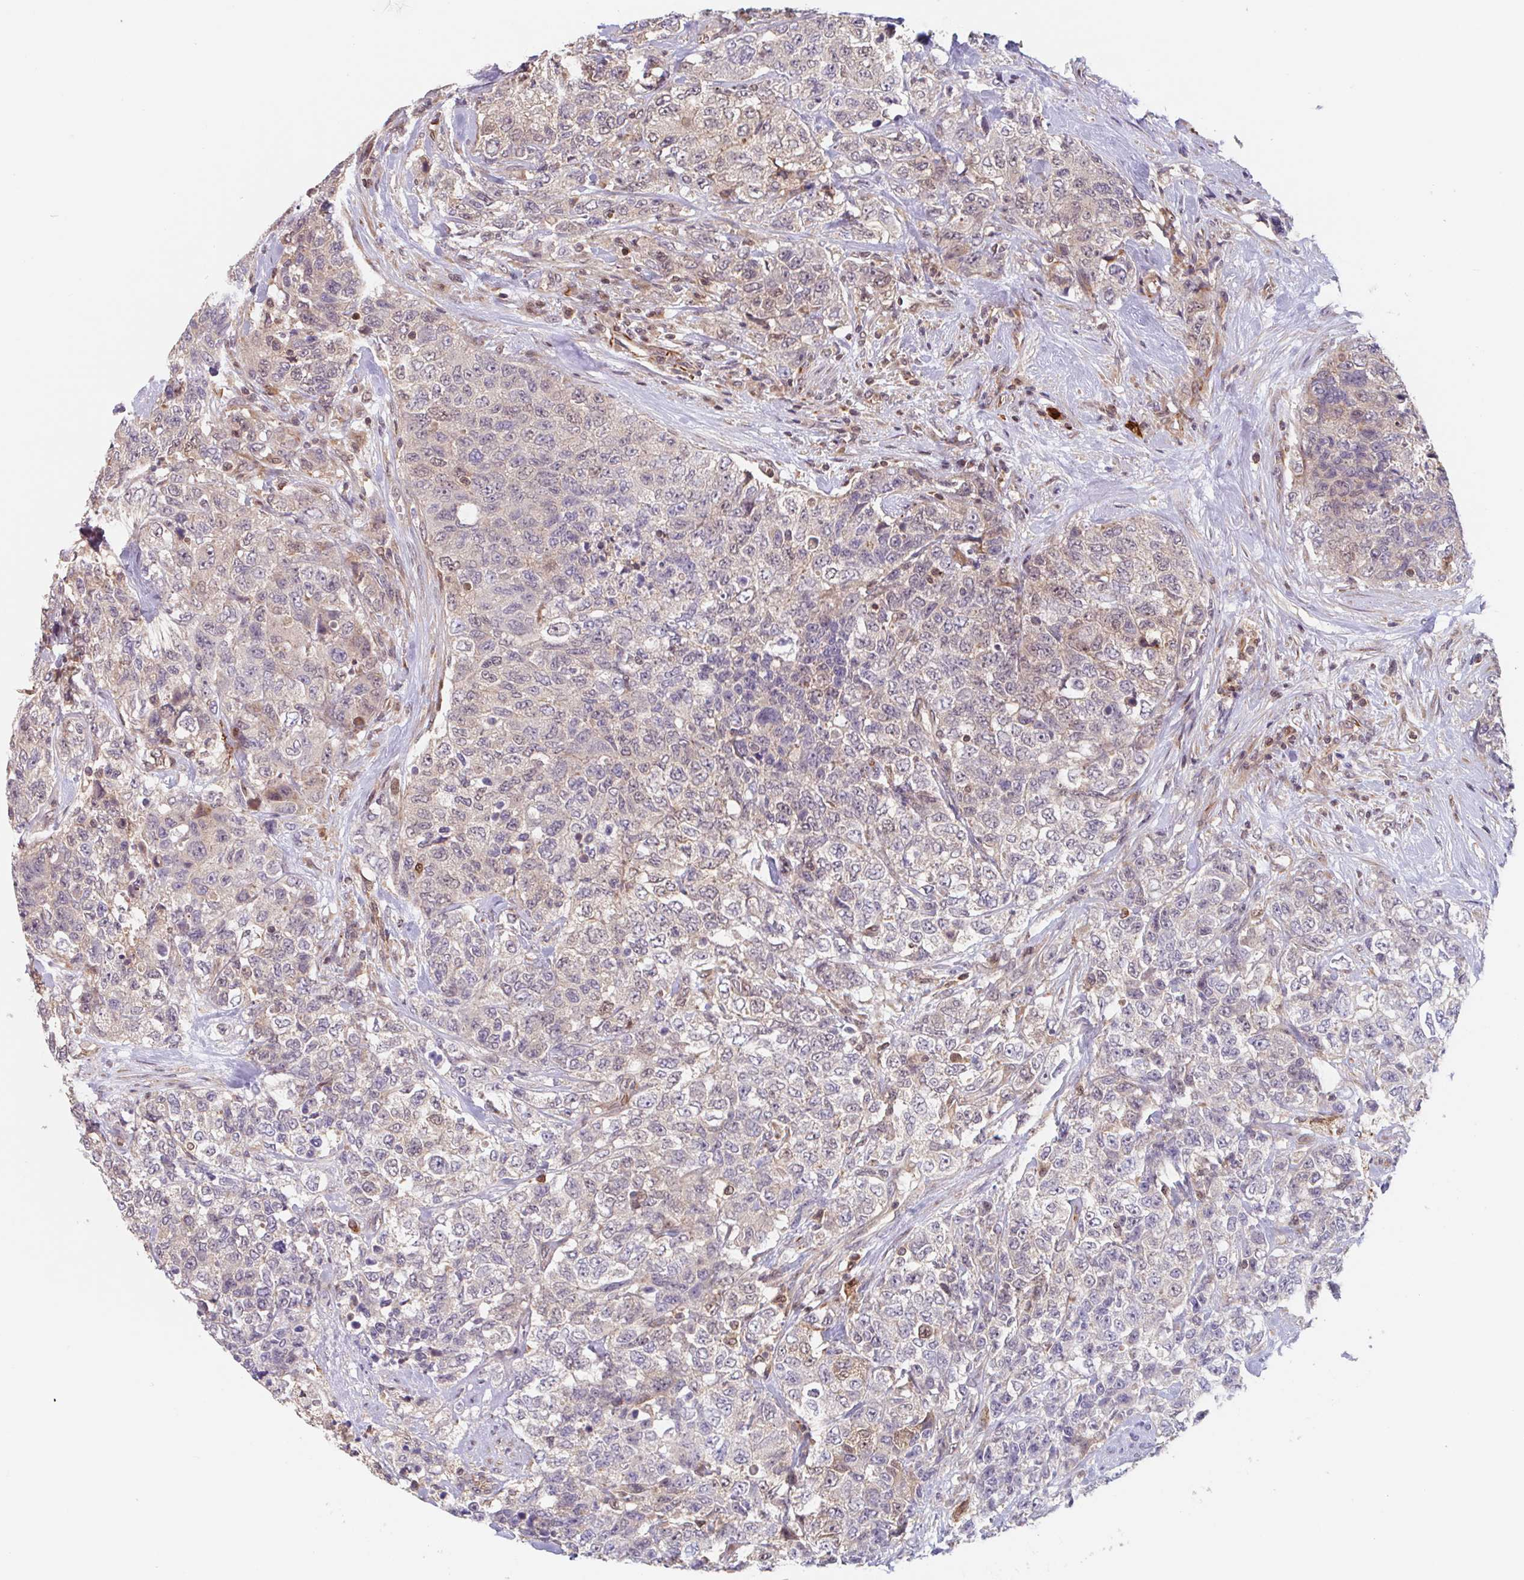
{"staining": {"intensity": "weak", "quantity": "<25%", "location": "nuclear"}, "tissue": "urothelial cancer", "cell_type": "Tumor cells", "image_type": "cancer", "snomed": [{"axis": "morphology", "description": "Urothelial carcinoma, High grade"}, {"axis": "topography", "description": "Urinary bladder"}], "caption": "Immunohistochemistry histopathology image of urothelial cancer stained for a protein (brown), which demonstrates no staining in tumor cells.", "gene": "NUB1", "patient": {"sex": "female", "age": 78}}